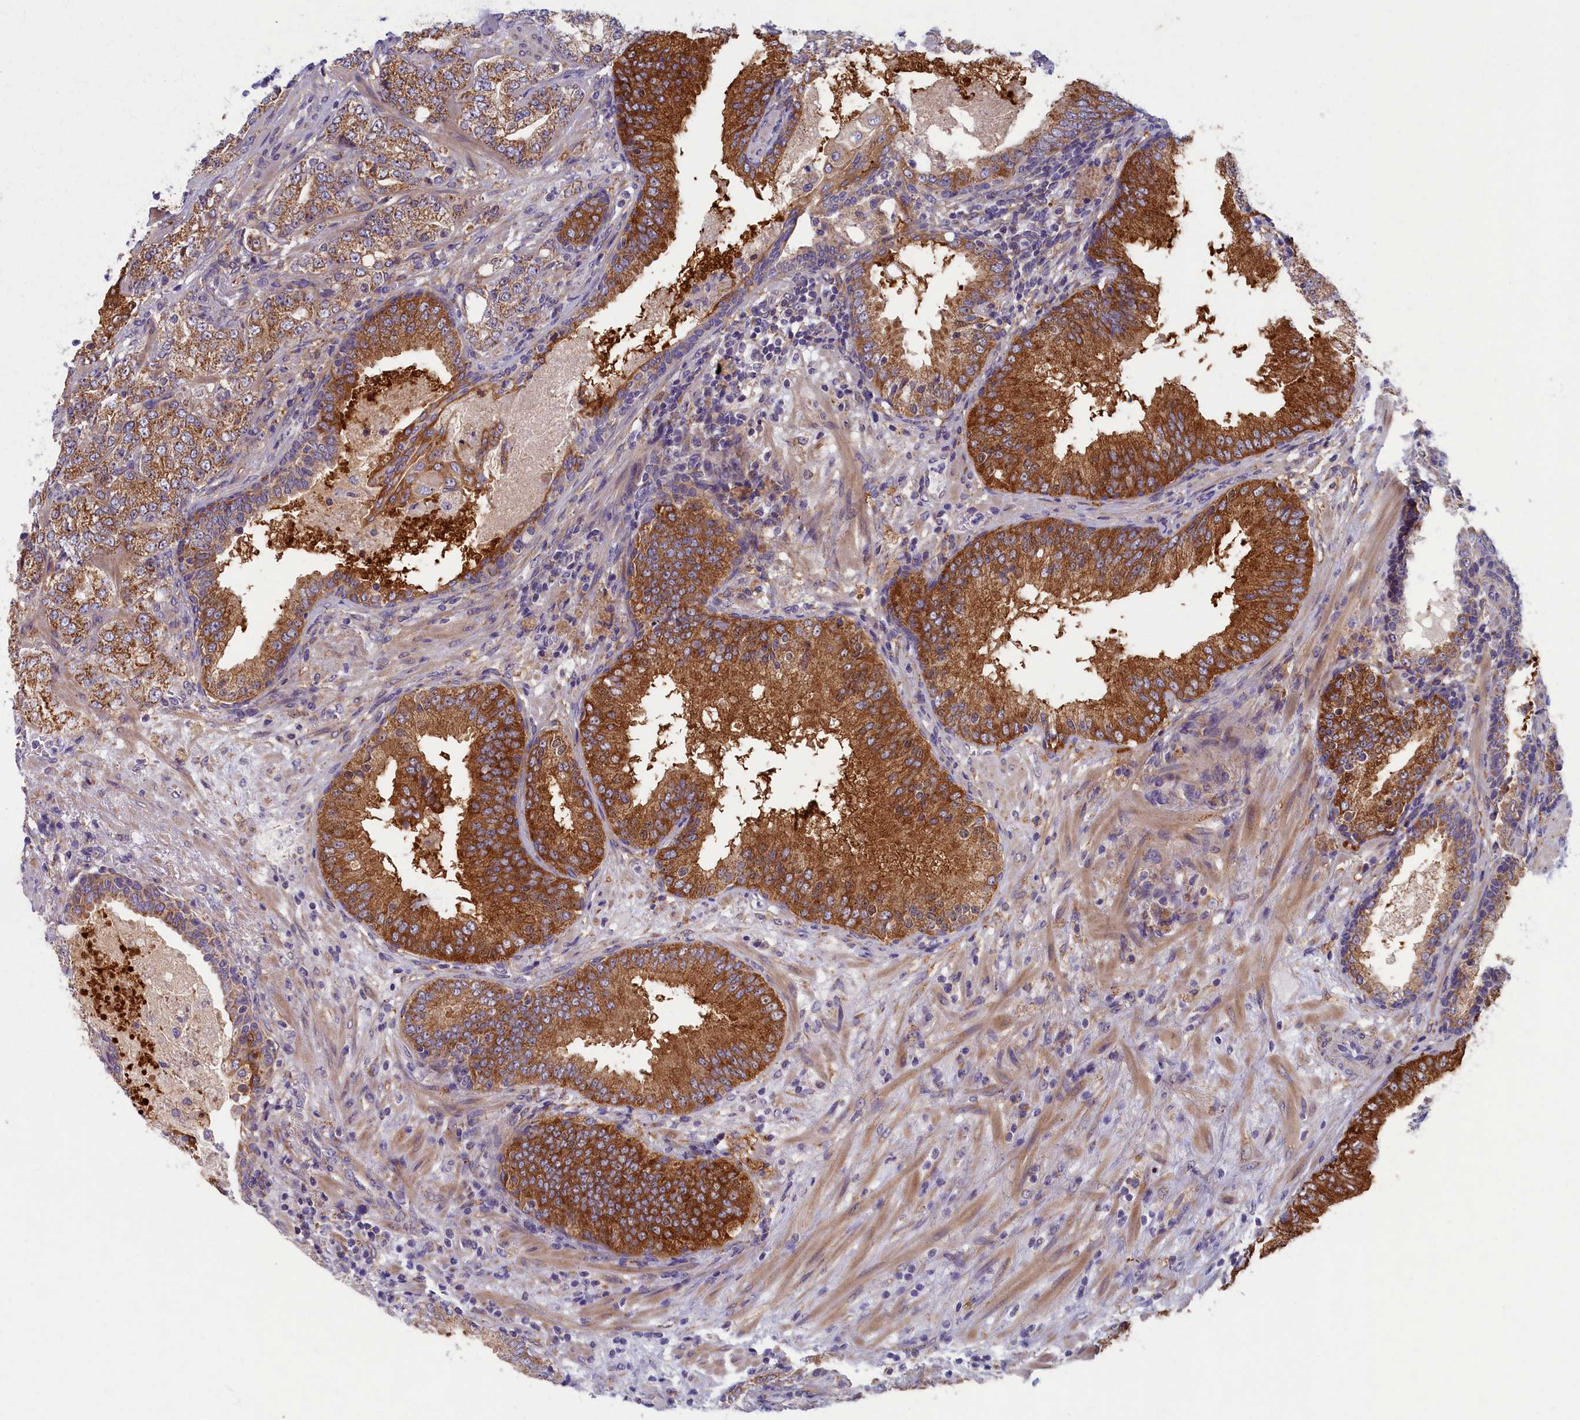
{"staining": {"intensity": "moderate", "quantity": ">75%", "location": "cytoplasmic/membranous"}, "tissue": "prostate cancer", "cell_type": "Tumor cells", "image_type": "cancer", "snomed": [{"axis": "morphology", "description": "Adenocarcinoma, High grade"}, {"axis": "topography", "description": "Prostate"}], "caption": "Immunohistochemistry (IHC) micrograph of high-grade adenocarcinoma (prostate) stained for a protein (brown), which displays medium levels of moderate cytoplasmic/membranous positivity in about >75% of tumor cells.", "gene": "MRPS25", "patient": {"sex": "male", "age": 64}}